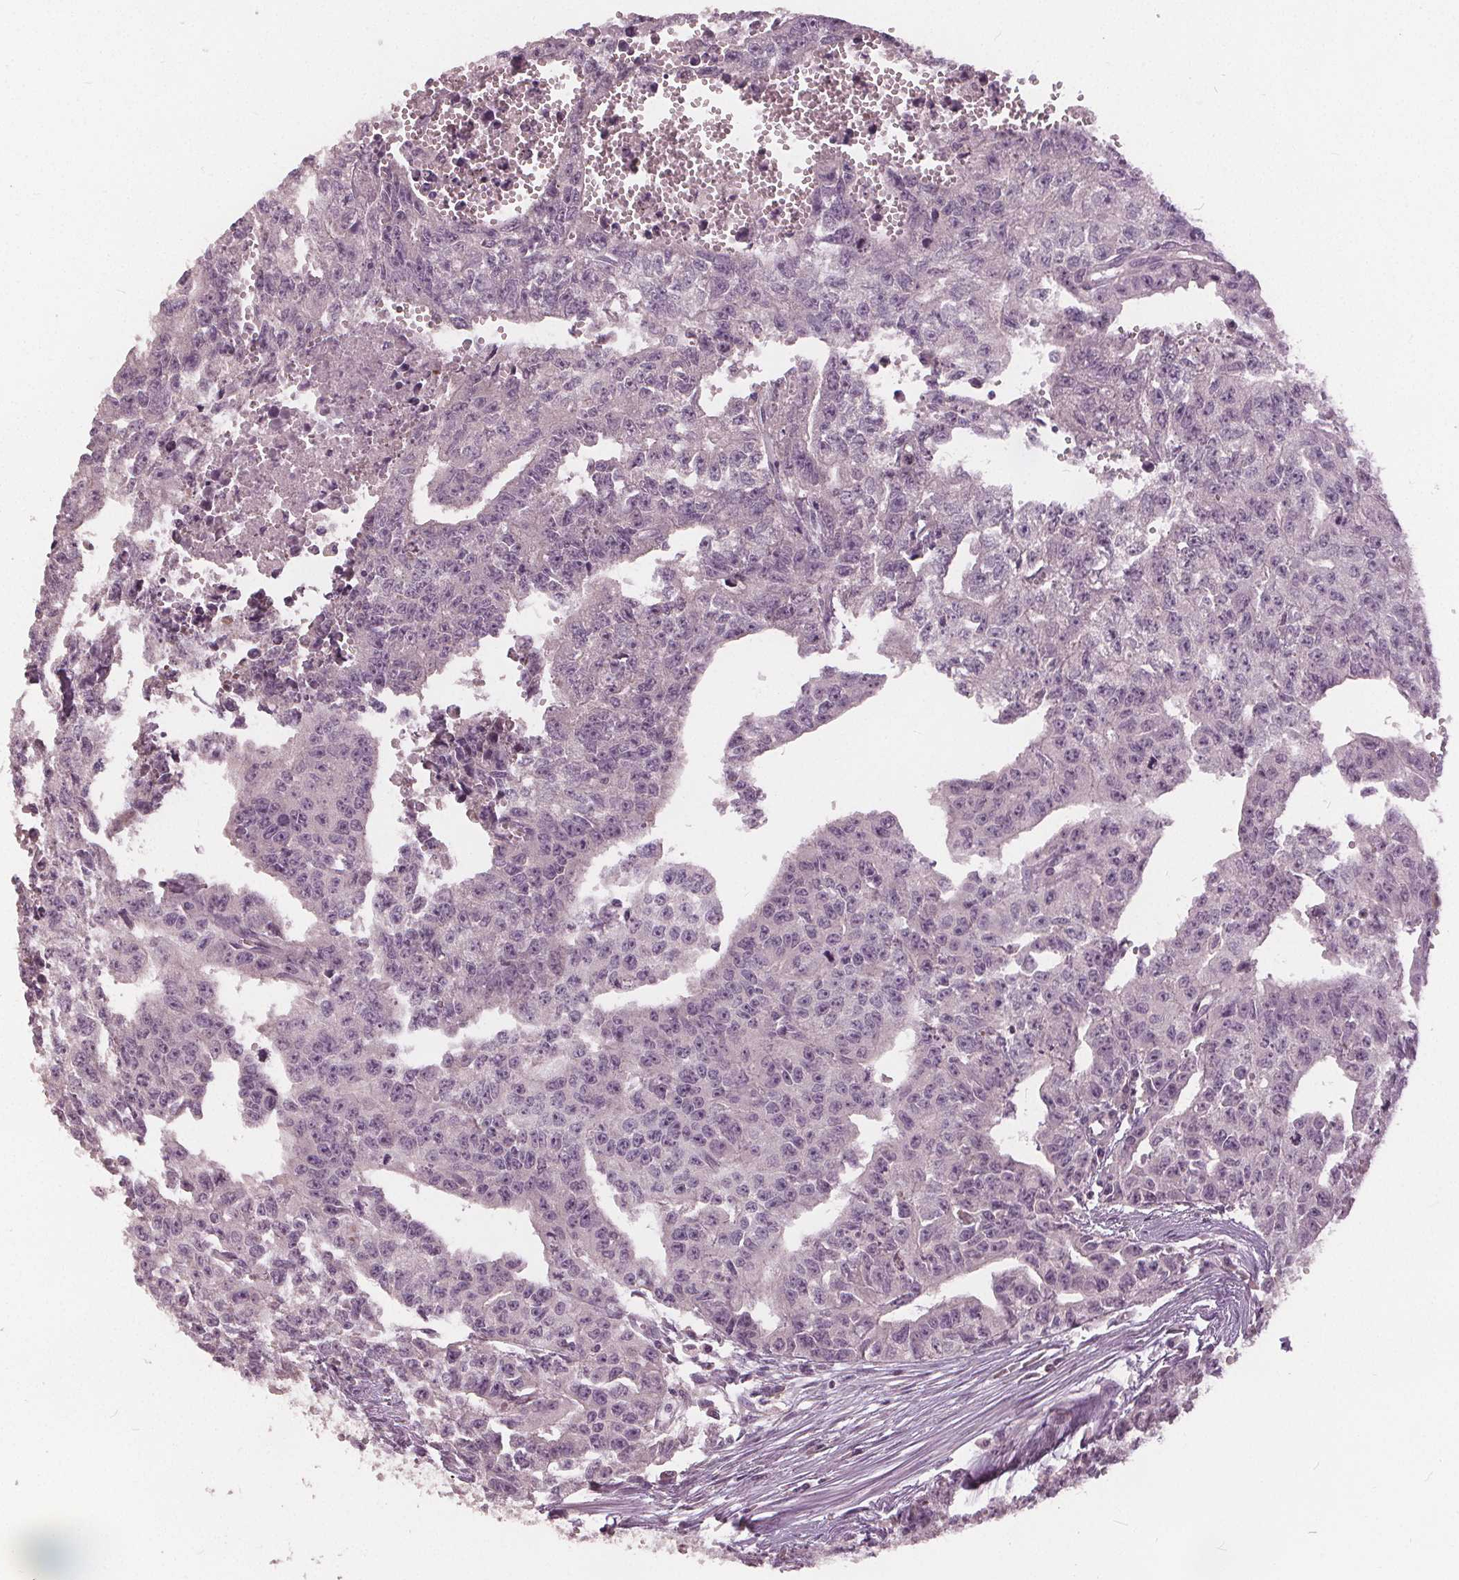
{"staining": {"intensity": "negative", "quantity": "none", "location": "none"}, "tissue": "testis cancer", "cell_type": "Tumor cells", "image_type": "cancer", "snomed": [{"axis": "morphology", "description": "Carcinoma, Embryonal, NOS"}, {"axis": "morphology", "description": "Teratoma, malignant, NOS"}, {"axis": "topography", "description": "Testis"}], "caption": "Immunohistochemical staining of human testis teratoma (malignant) exhibits no significant expression in tumor cells. (Brightfield microscopy of DAB (3,3'-diaminobenzidine) IHC at high magnification).", "gene": "KLK13", "patient": {"sex": "male", "age": 24}}